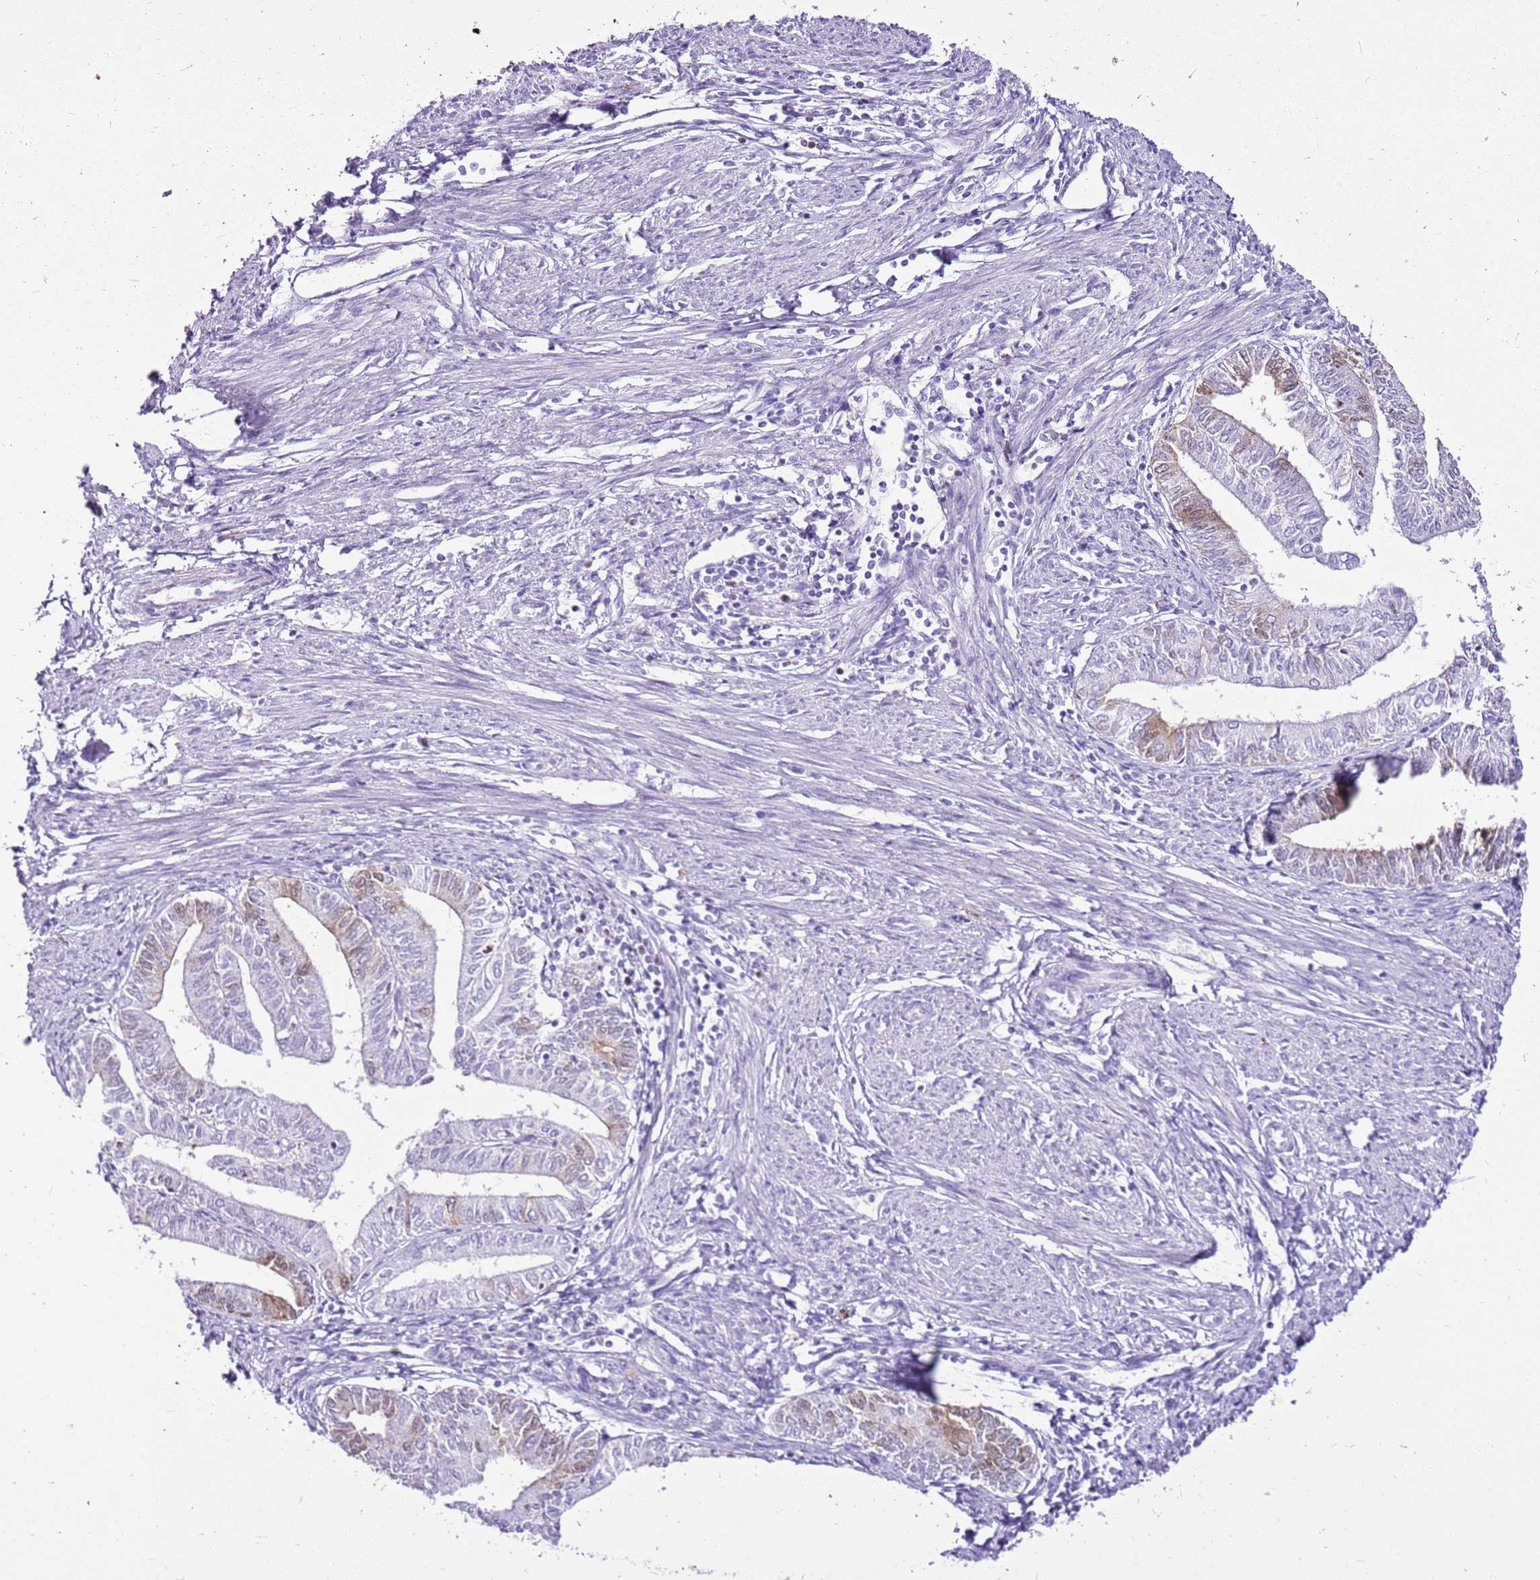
{"staining": {"intensity": "weak", "quantity": "<25%", "location": "cytoplasmic/membranous"}, "tissue": "endometrial cancer", "cell_type": "Tumor cells", "image_type": "cancer", "snomed": [{"axis": "morphology", "description": "Adenocarcinoma, NOS"}, {"axis": "topography", "description": "Endometrium"}], "caption": "A micrograph of human endometrial cancer (adenocarcinoma) is negative for staining in tumor cells.", "gene": "SPC25", "patient": {"sex": "female", "age": 66}}